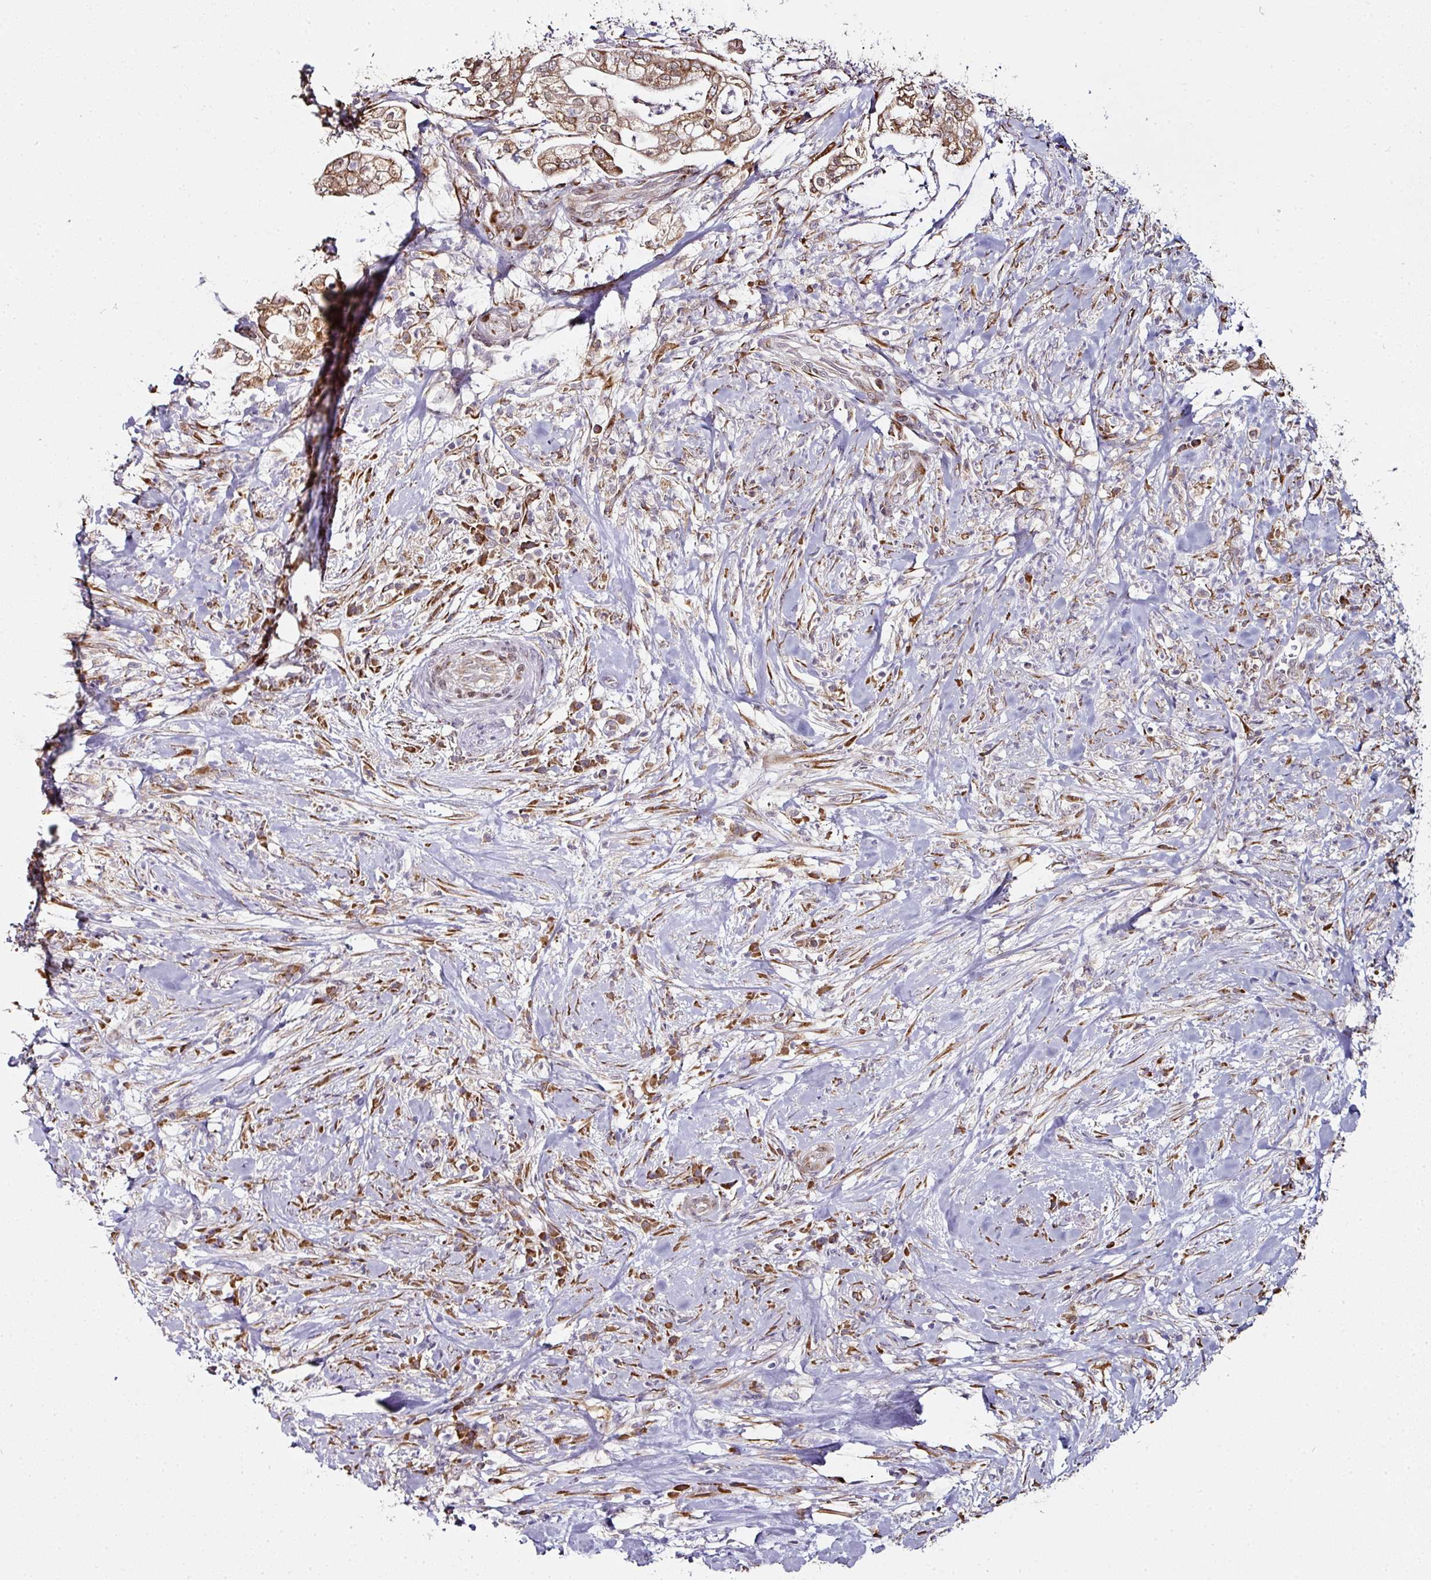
{"staining": {"intensity": "moderate", "quantity": "25%-75%", "location": "cytoplasmic/membranous"}, "tissue": "pancreatic cancer", "cell_type": "Tumor cells", "image_type": "cancer", "snomed": [{"axis": "morphology", "description": "Adenocarcinoma, NOS"}, {"axis": "topography", "description": "Pancreas"}], "caption": "The histopathology image exhibits immunohistochemical staining of pancreatic adenocarcinoma. There is moderate cytoplasmic/membranous positivity is present in about 25%-75% of tumor cells.", "gene": "APOLD1", "patient": {"sex": "female", "age": 69}}